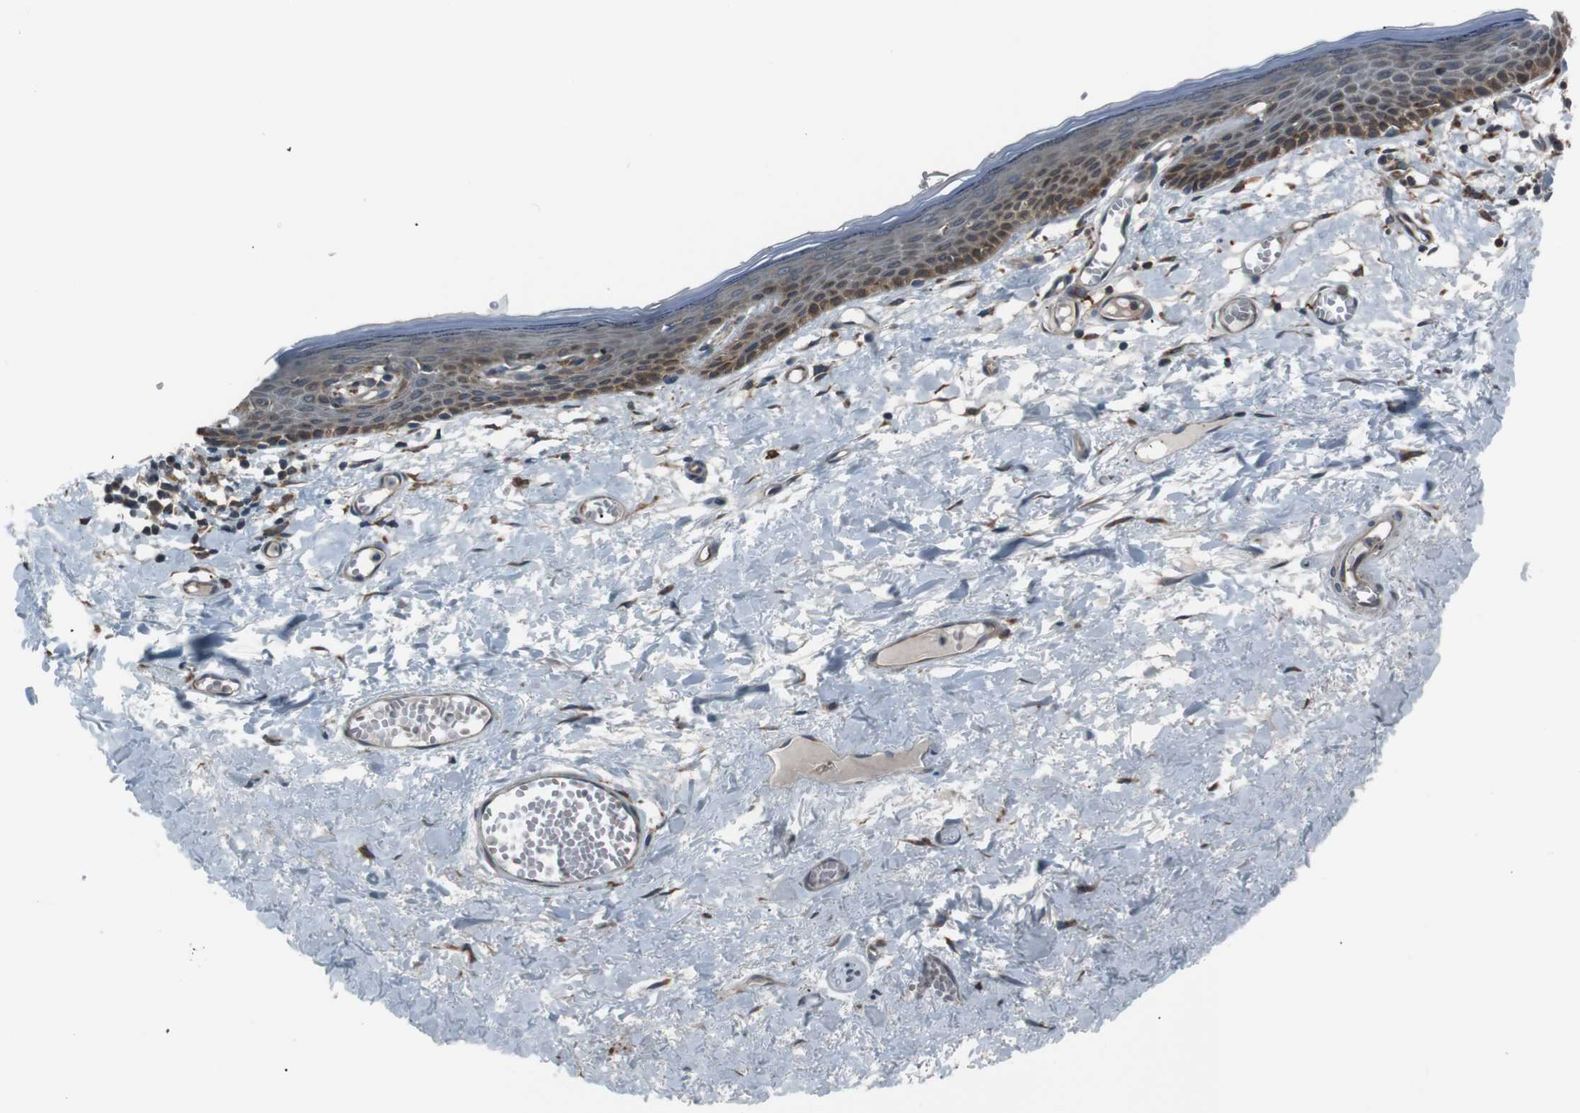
{"staining": {"intensity": "negative", "quantity": "none", "location": "none"}, "tissue": "skin", "cell_type": "Epidermal cells", "image_type": "normal", "snomed": [{"axis": "morphology", "description": "Normal tissue, NOS"}, {"axis": "topography", "description": "Vulva"}], "caption": "Immunohistochemical staining of benign human skin displays no significant positivity in epidermal cells.", "gene": "SIGMAR1", "patient": {"sex": "female", "age": 54}}